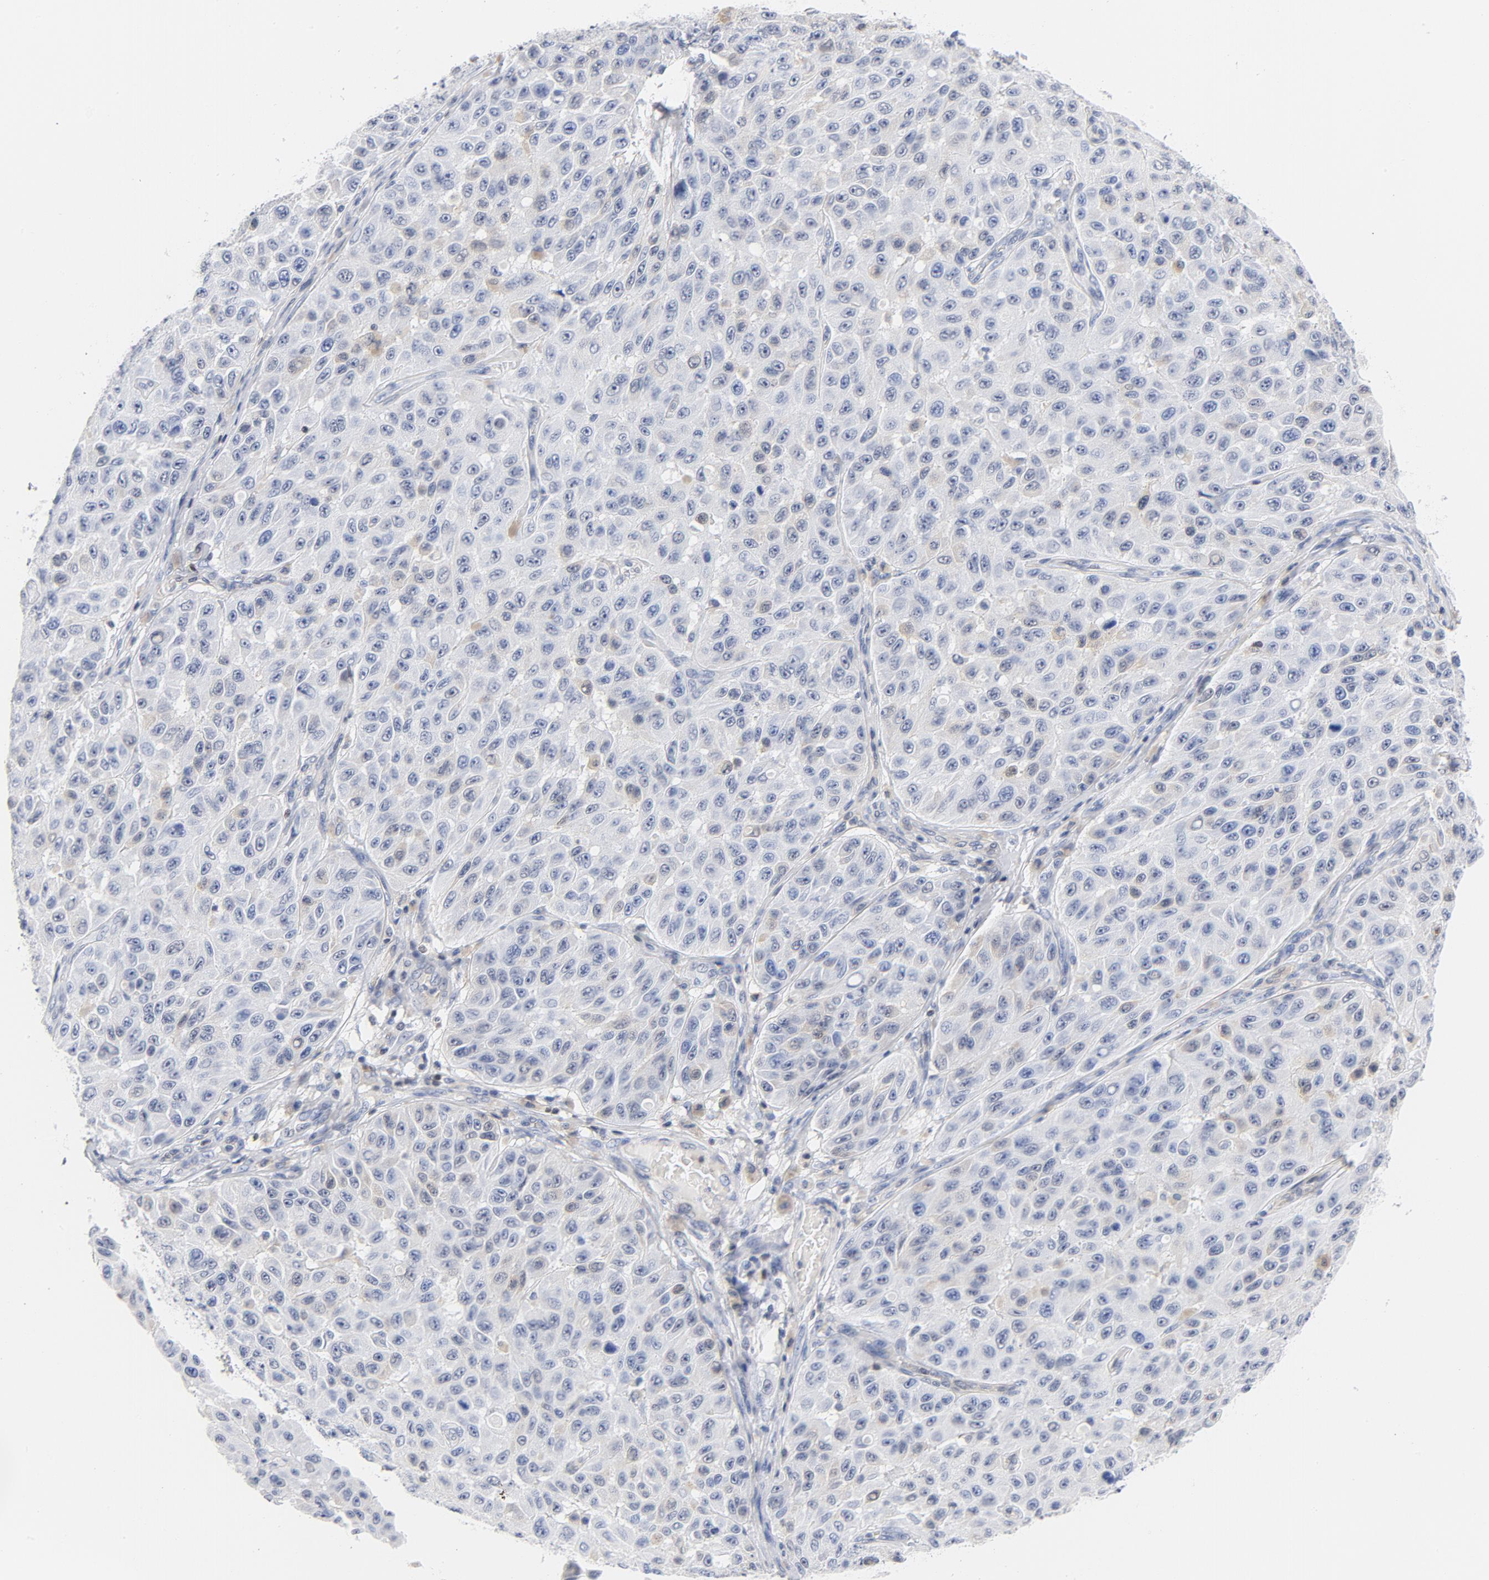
{"staining": {"intensity": "weak", "quantity": "<25%", "location": "cytoplasmic/membranous"}, "tissue": "melanoma", "cell_type": "Tumor cells", "image_type": "cancer", "snomed": [{"axis": "morphology", "description": "Malignant melanoma, NOS"}, {"axis": "topography", "description": "Skin"}], "caption": "This is an IHC micrograph of human malignant melanoma. There is no expression in tumor cells.", "gene": "CDKN1B", "patient": {"sex": "male", "age": 30}}